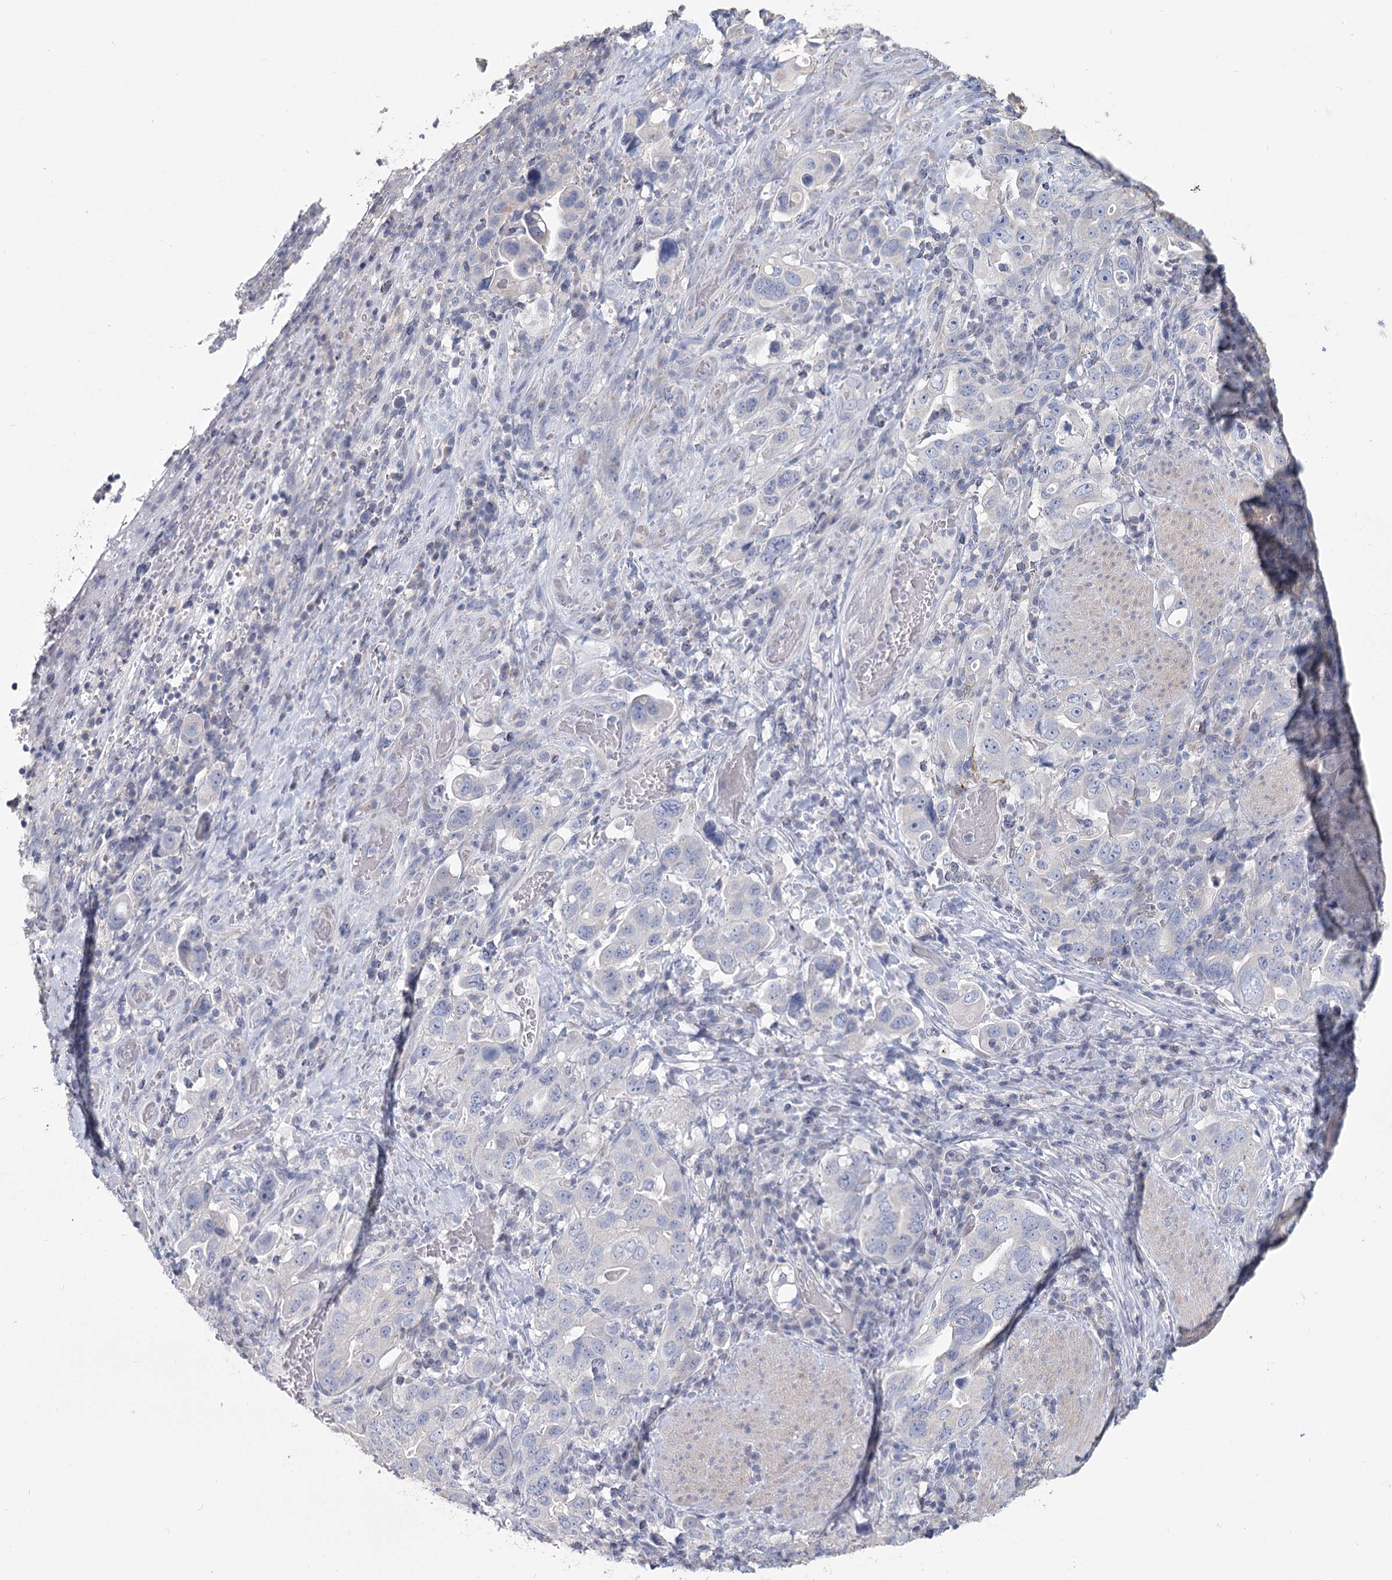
{"staining": {"intensity": "negative", "quantity": "none", "location": "none"}, "tissue": "stomach cancer", "cell_type": "Tumor cells", "image_type": "cancer", "snomed": [{"axis": "morphology", "description": "Adenocarcinoma, NOS"}, {"axis": "topography", "description": "Stomach, upper"}], "caption": "Stomach cancer stained for a protein using immunohistochemistry (IHC) demonstrates no expression tumor cells.", "gene": "CNTLN", "patient": {"sex": "male", "age": 62}}